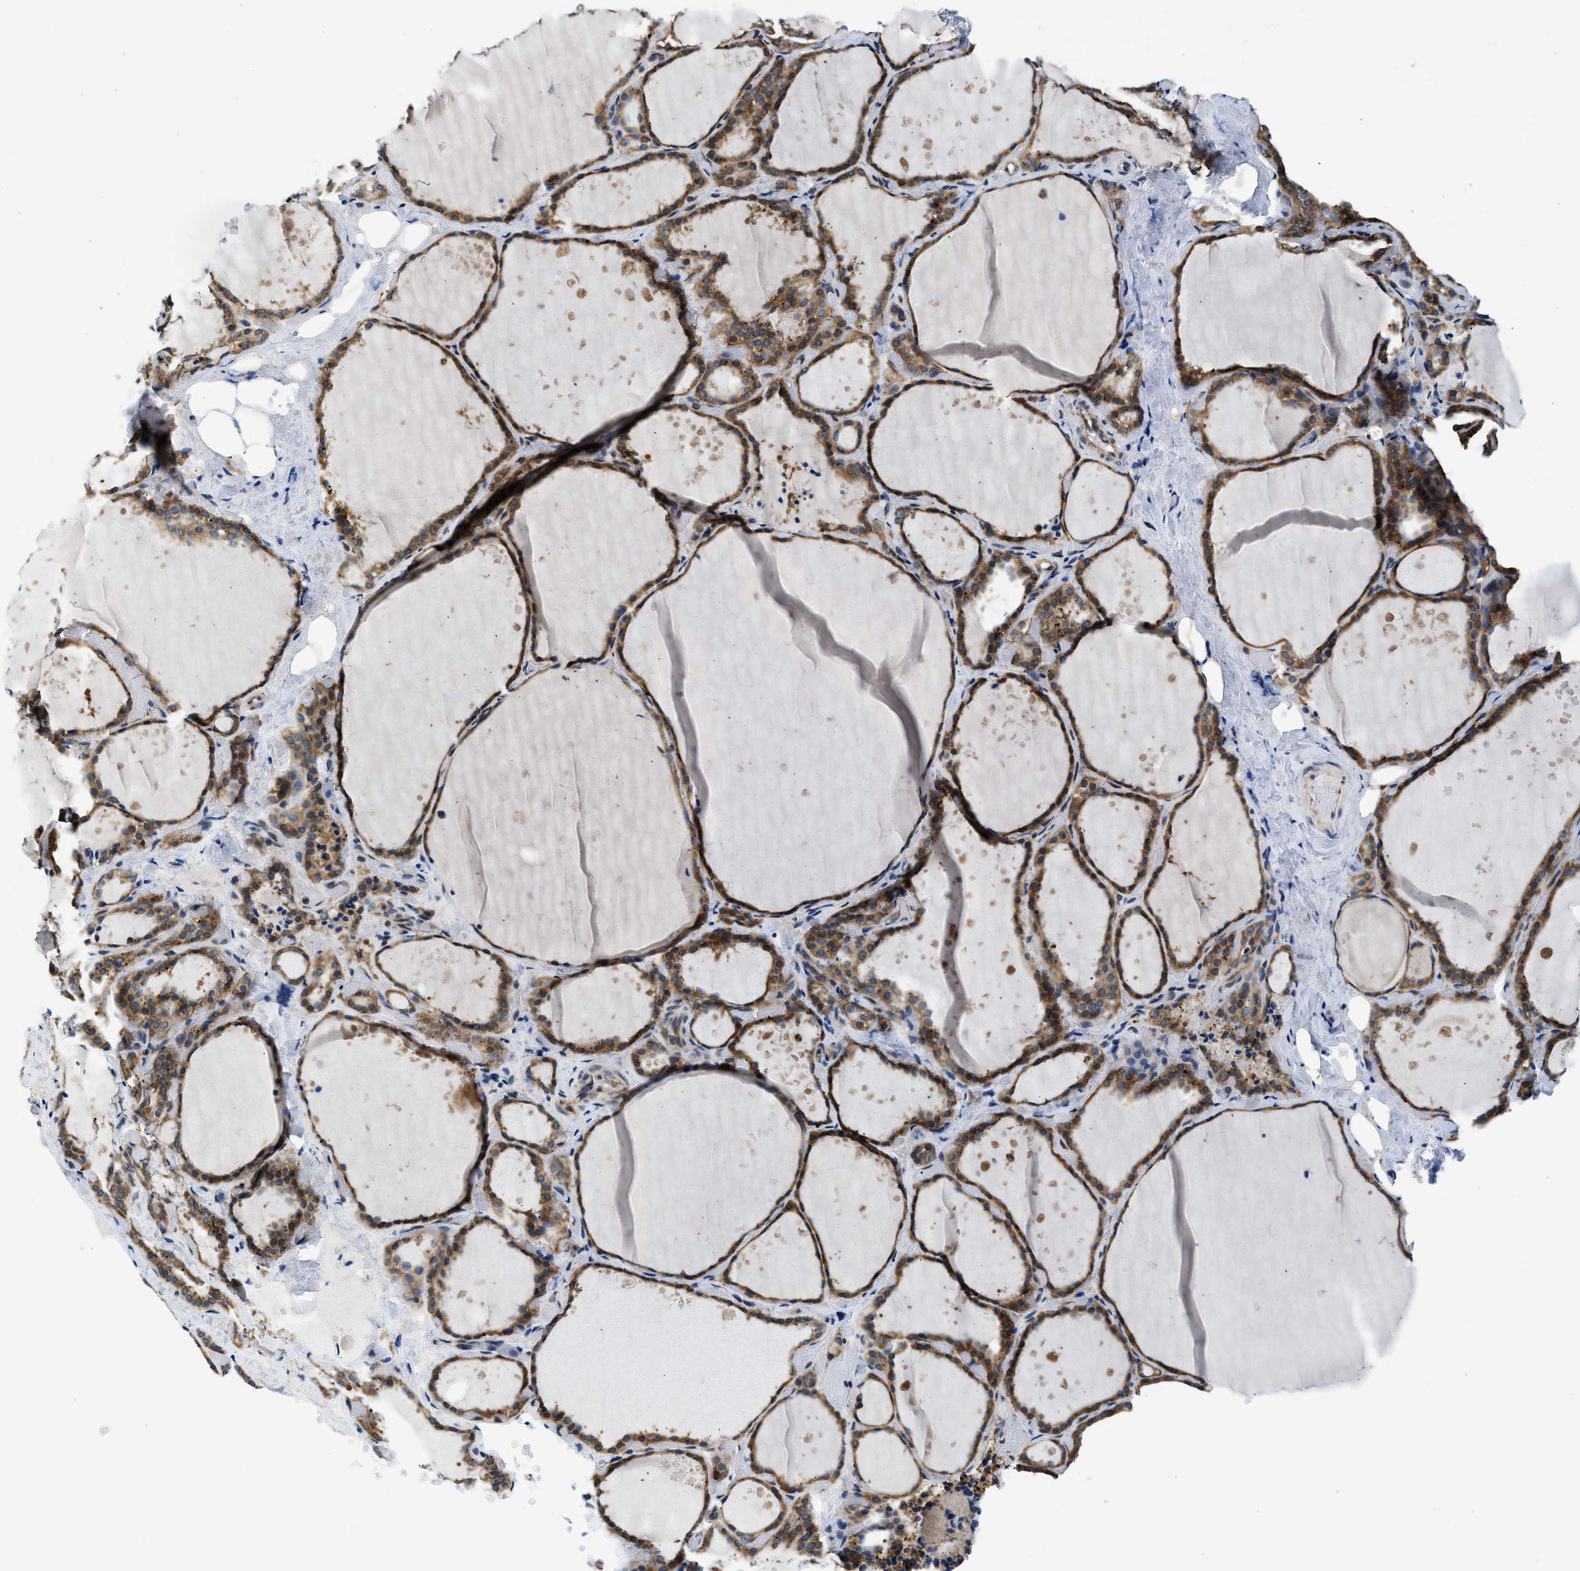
{"staining": {"intensity": "moderate", "quantity": ">75%", "location": "cytoplasmic/membranous"}, "tissue": "thyroid gland", "cell_type": "Glandular cells", "image_type": "normal", "snomed": [{"axis": "morphology", "description": "Normal tissue, NOS"}, {"axis": "topography", "description": "Thyroid gland"}], "caption": "Immunohistochemistry (IHC) micrograph of normal thyroid gland: thyroid gland stained using IHC displays medium levels of moderate protein expression localized specifically in the cytoplasmic/membranous of glandular cells, appearing as a cytoplasmic/membranous brown color.", "gene": "PA2G4", "patient": {"sex": "female", "age": 44}}